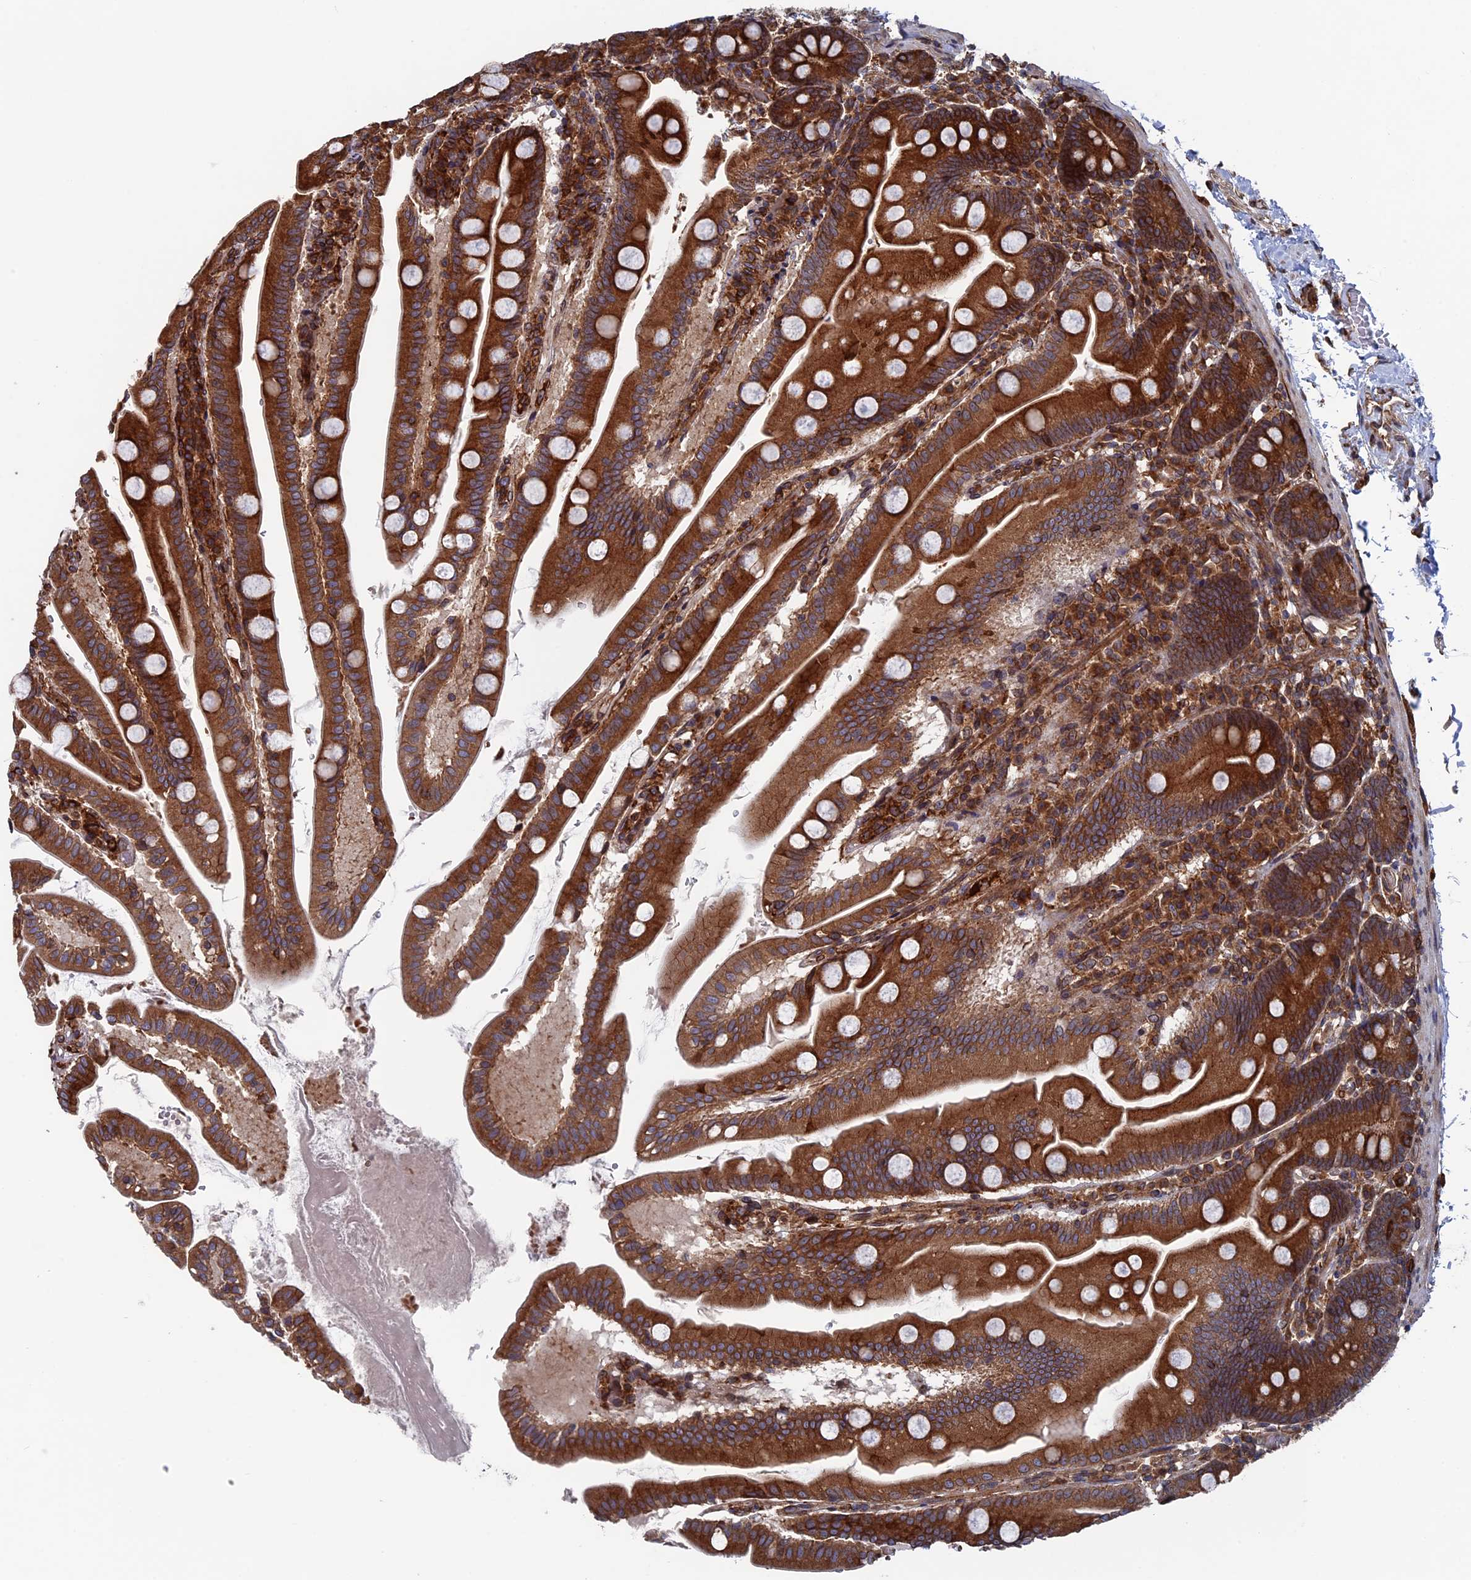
{"staining": {"intensity": "strong", "quantity": ">75%", "location": "cytoplasmic/membranous"}, "tissue": "small intestine", "cell_type": "Glandular cells", "image_type": "normal", "snomed": [{"axis": "morphology", "description": "Normal tissue, NOS"}, {"axis": "topography", "description": "Small intestine"}], "caption": "High-power microscopy captured an immunohistochemistry (IHC) micrograph of unremarkable small intestine, revealing strong cytoplasmic/membranous expression in approximately >75% of glandular cells. (Brightfield microscopy of DAB IHC at high magnification).", "gene": "RPUSD1", "patient": {"sex": "female", "age": 68}}